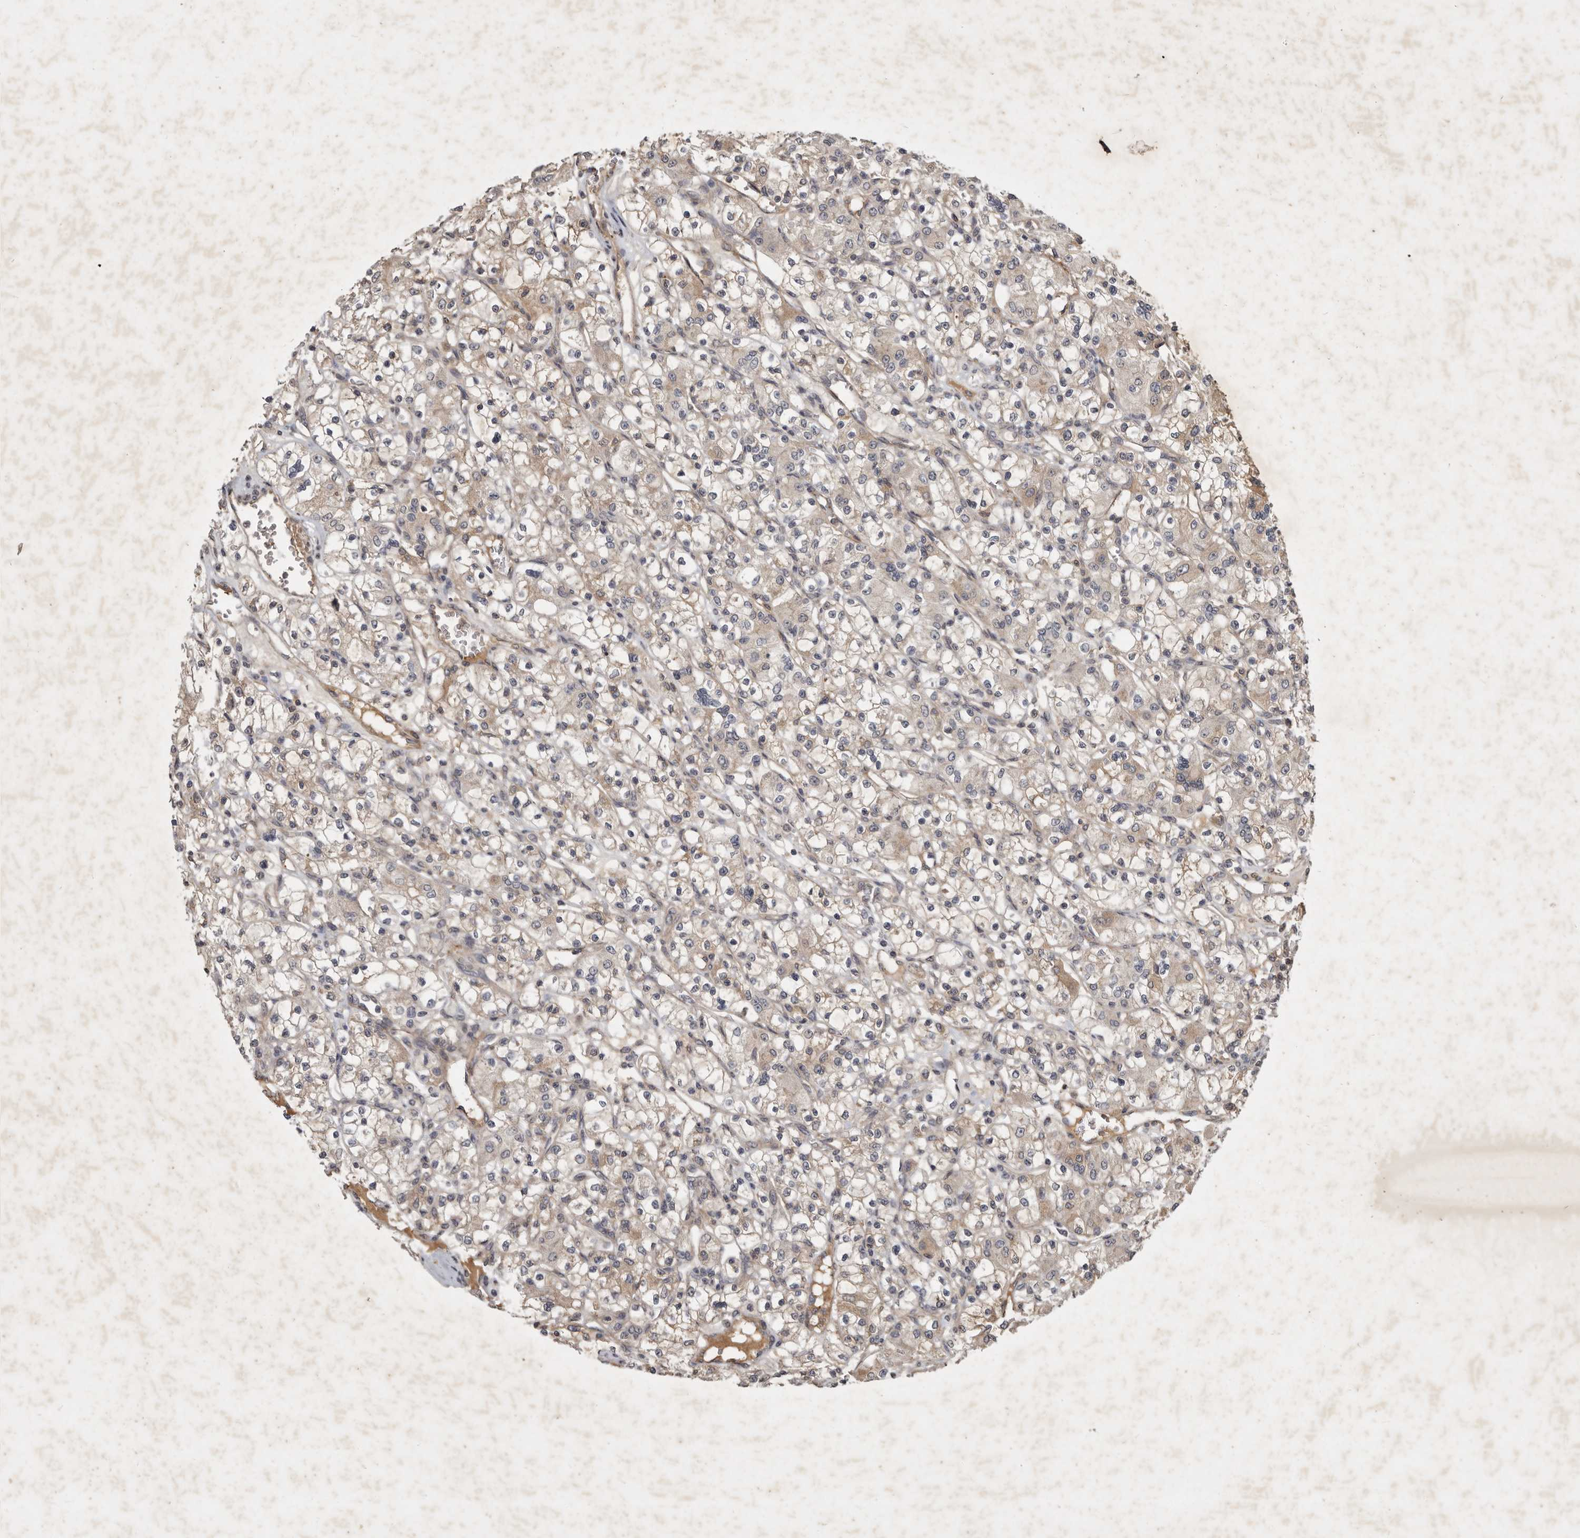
{"staining": {"intensity": "weak", "quantity": "<25%", "location": "cytoplasmic/membranous"}, "tissue": "renal cancer", "cell_type": "Tumor cells", "image_type": "cancer", "snomed": [{"axis": "morphology", "description": "Adenocarcinoma, NOS"}, {"axis": "topography", "description": "Kidney"}], "caption": "DAB immunohistochemical staining of adenocarcinoma (renal) exhibits no significant expression in tumor cells.", "gene": "DNAJC28", "patient": {"sex": "female", "age": 59}}